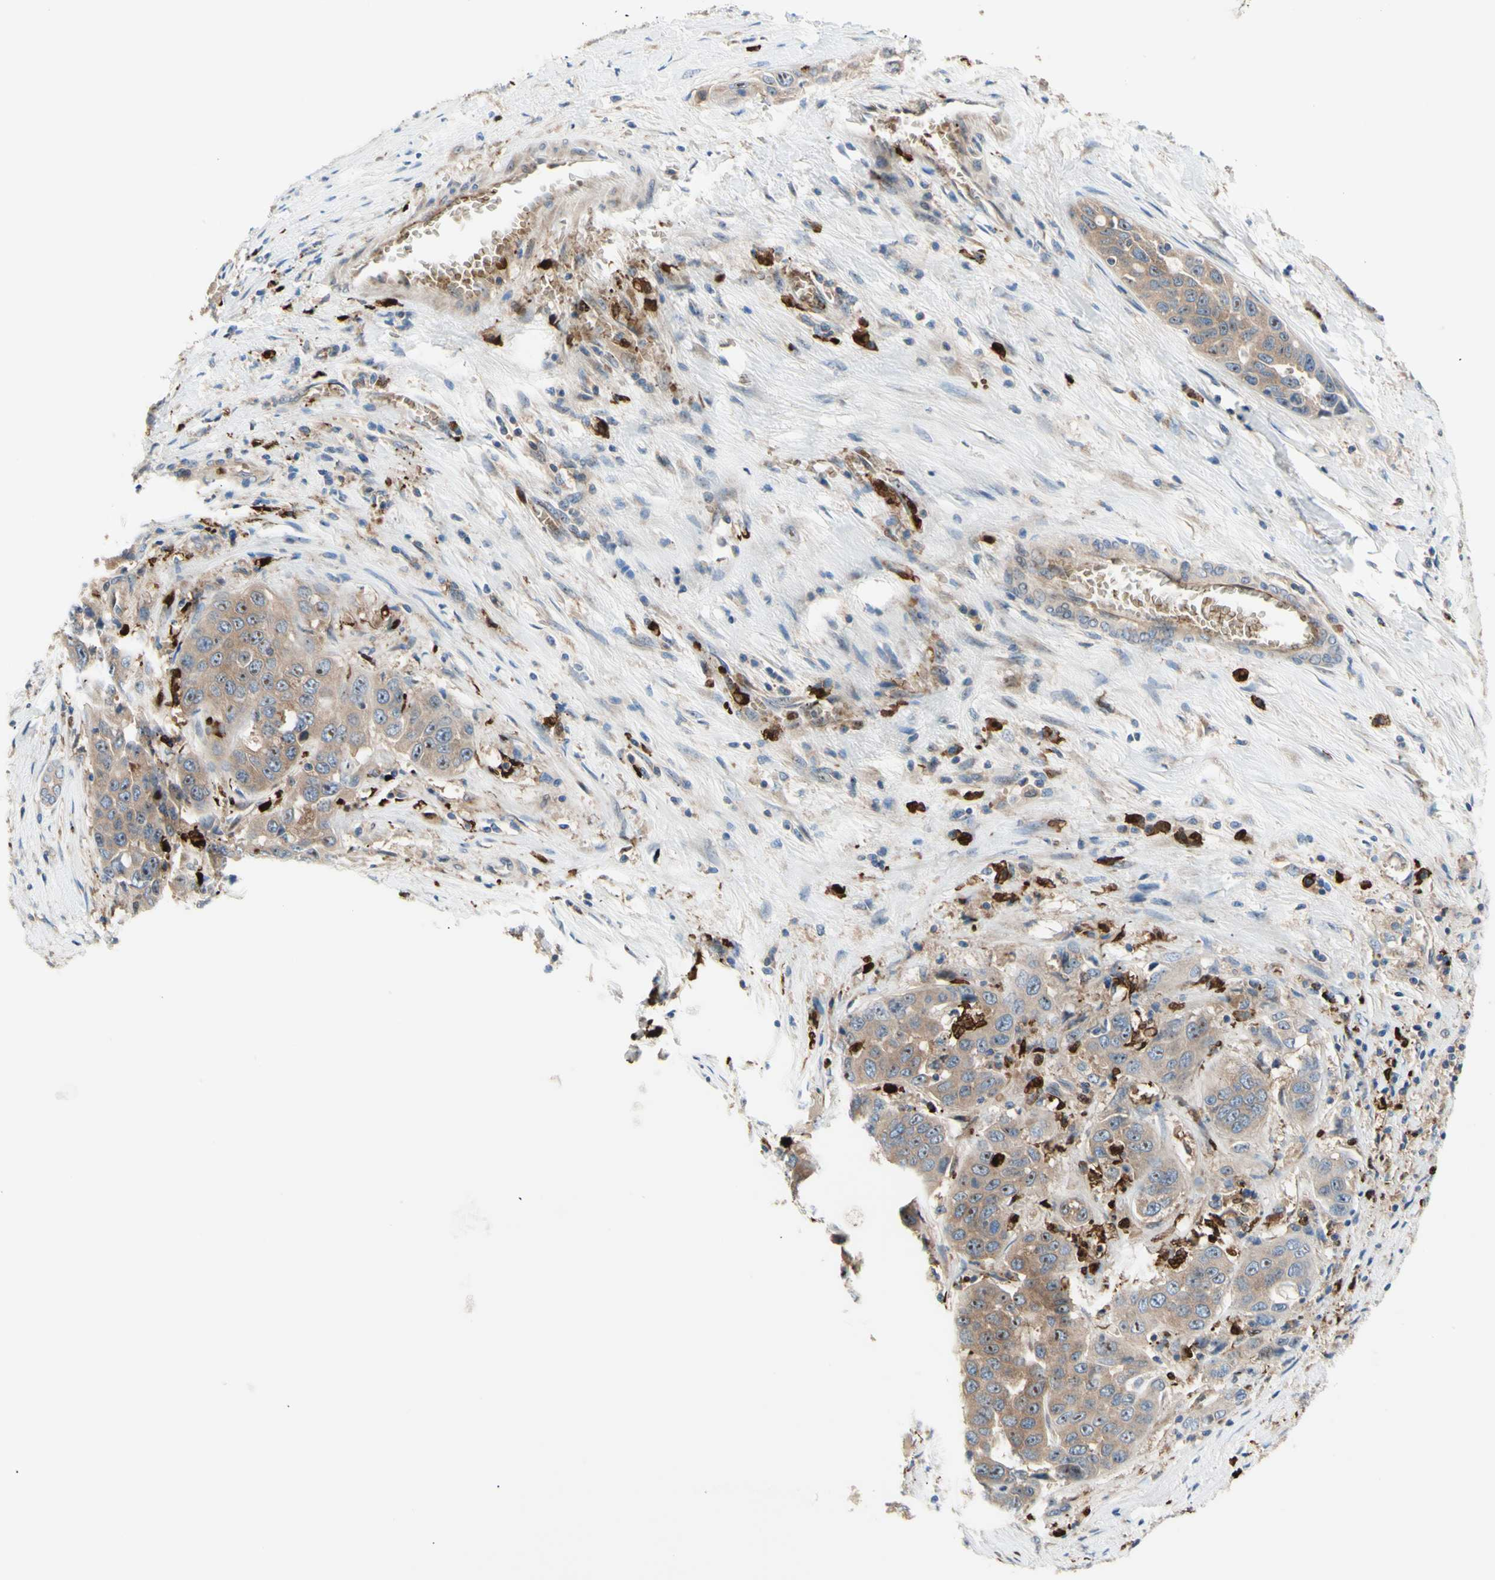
{"staining": {"intensity": "weak", "quantity": ">75%", "location": "cytoplasmic/membranous,nuclear"}, "tissue": "liver cancer", "cell_type": "Tumor cells", "image_type": "cancer", "snomed": [{"axis": "morphology", "description": "Cholangiocarcinoma"}, {"axis": "topography", "description": "Liver"}], "caption": "The immunohistochemical stain labels weak cytoplasmic/membranous and nuclear positivity in tumor cells of liver cholangiocarcinoma tissue.", "gene": "USP9X", "patient": {"sex": "female", "age": 52}}